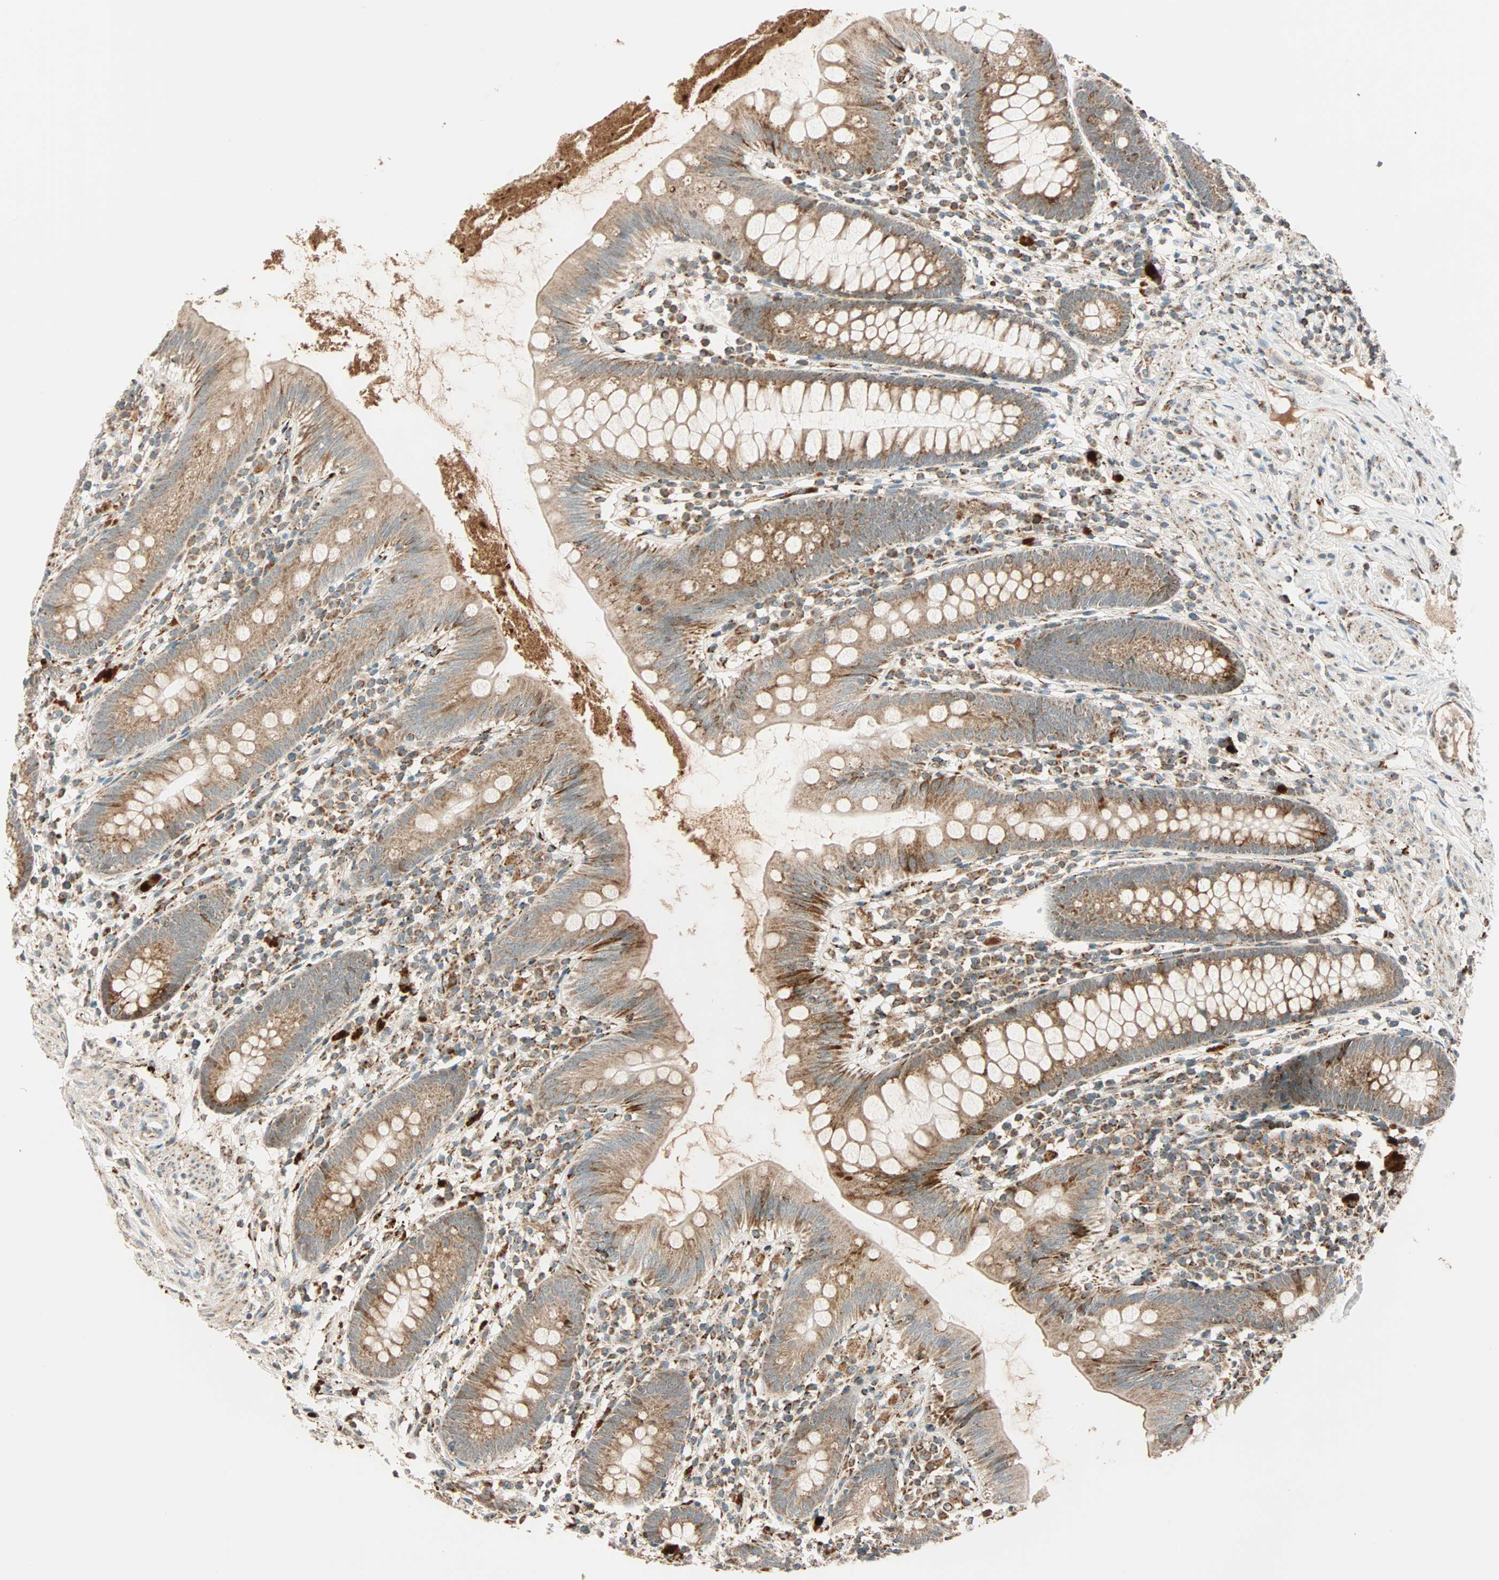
{"staining": {"intensity": "moderate", "quantity": "25%-75%", "location": "cytoplasmic/membranous"}, "tissue": "appendix", "cell_type": "Glandular cells", "image_type": "normal", "snomed": [{"axis": "morphology", "description": "Normal tissue, NOS"}, {"axis": "topography", "description": "Appendix"}], "caption": "IHC histopathology image of normal appendix: appendix stained using immunohistochemistry reveals medium levels of moderate protein expression localized specifically in the cytoplasmic/membranous of glandular cells, appearing as a cytoplasmic/membranous brown color.", "gene": "SPRY4", "patient": {"sex": "male", "age": 52}}